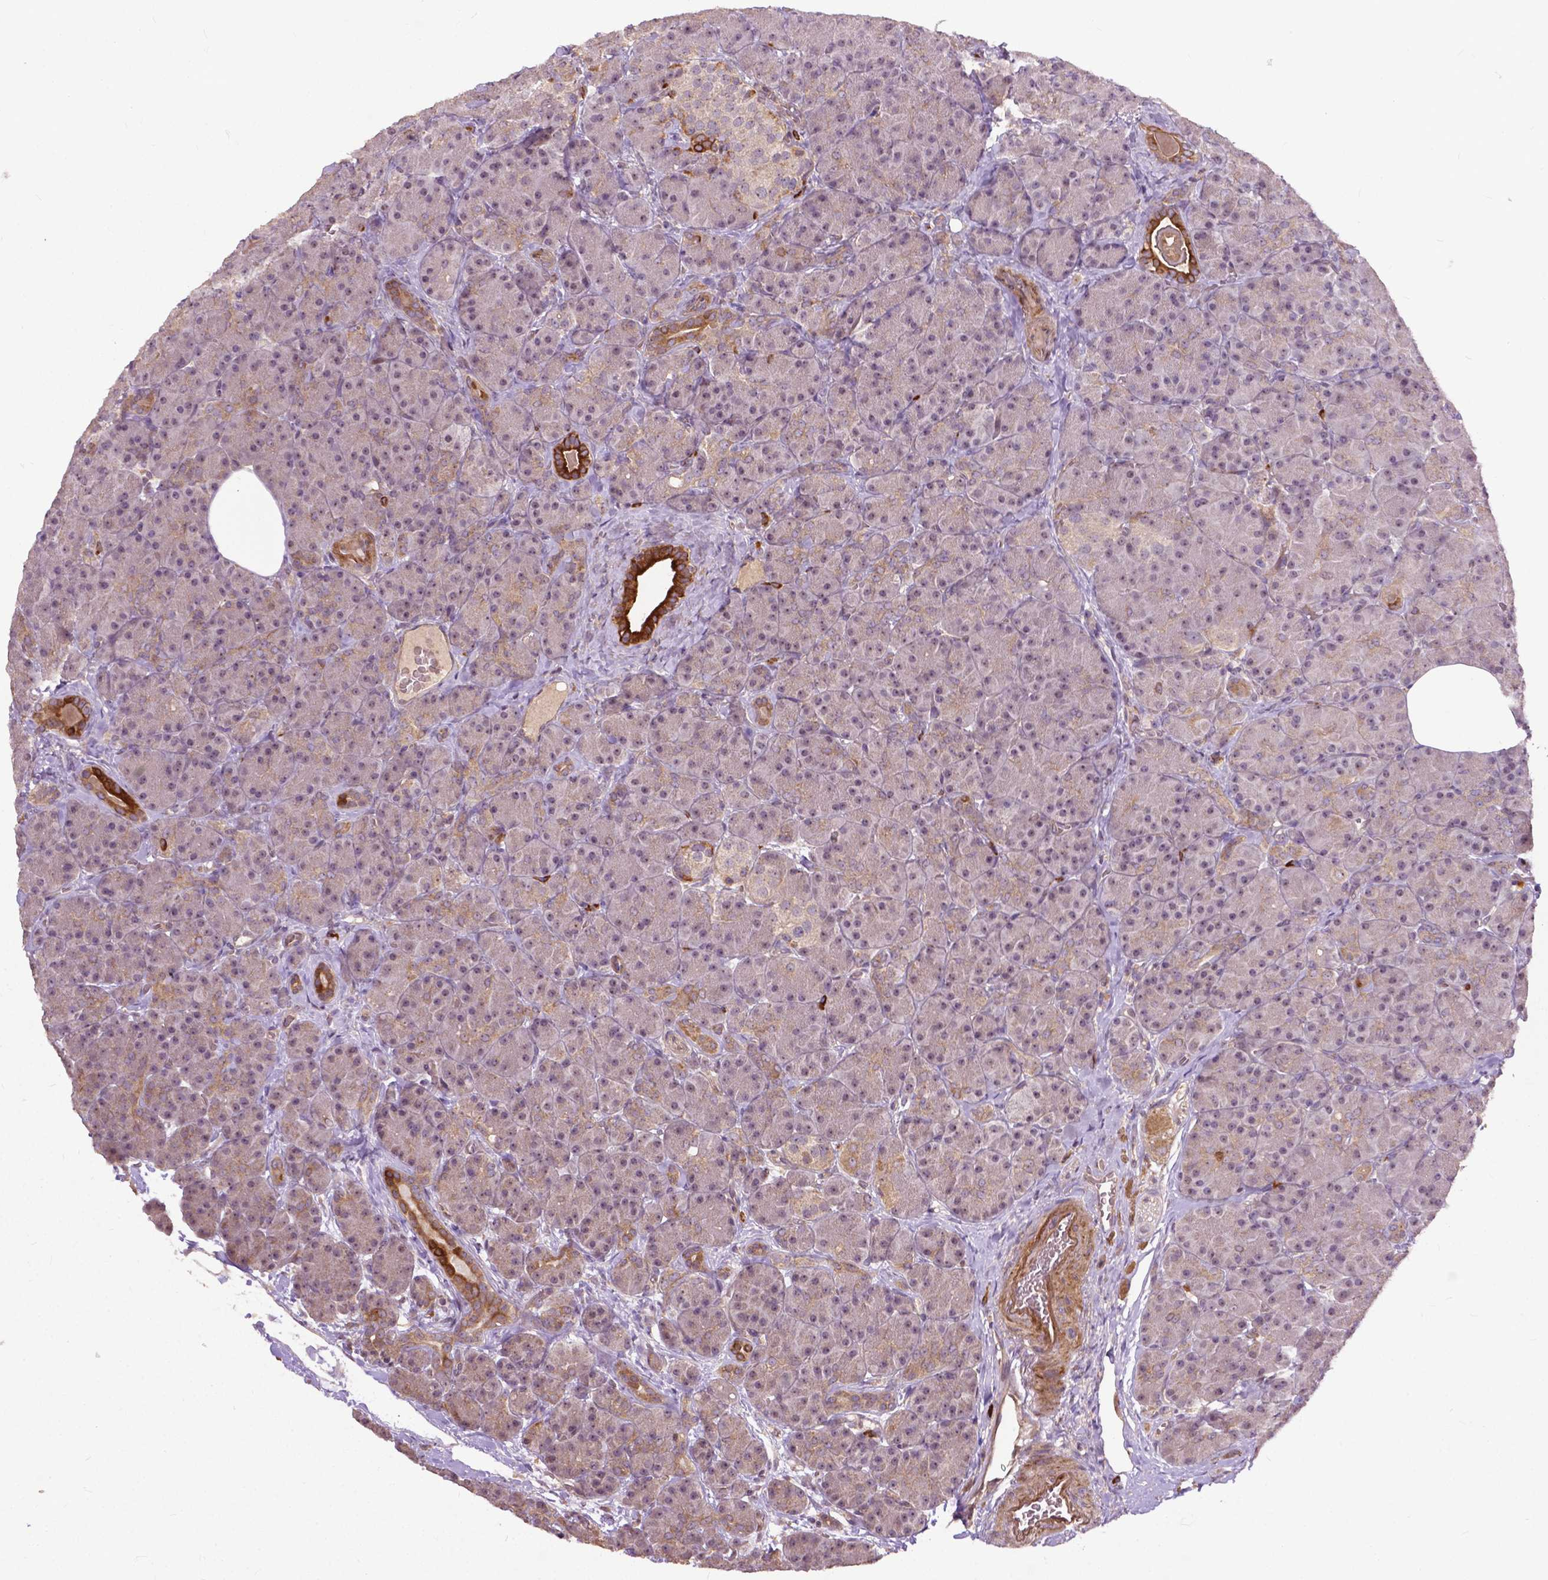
{"staining": {"intensity": "strong", "quantity": "<25%", "location": "cytoplasmic/membranous"}, "tissue": "pancreas", "cell_type": "Exocrine glandular cells", "image_type": "normal", "snomed": [{"axis": "morphology", "description": "Normal tissue, NOS"}, {"axis": "topography", "description": "Pancreas"}], "caption": "A high-resolution image shows immunohistochemistry (IHC) staining of normal pancreas, which exhibits strong cytoplasmic/membranous expression in about <25% of exocrine glandular cells.", "gene": "PARP3", "patient": {"sex": "male", "age": 57}}